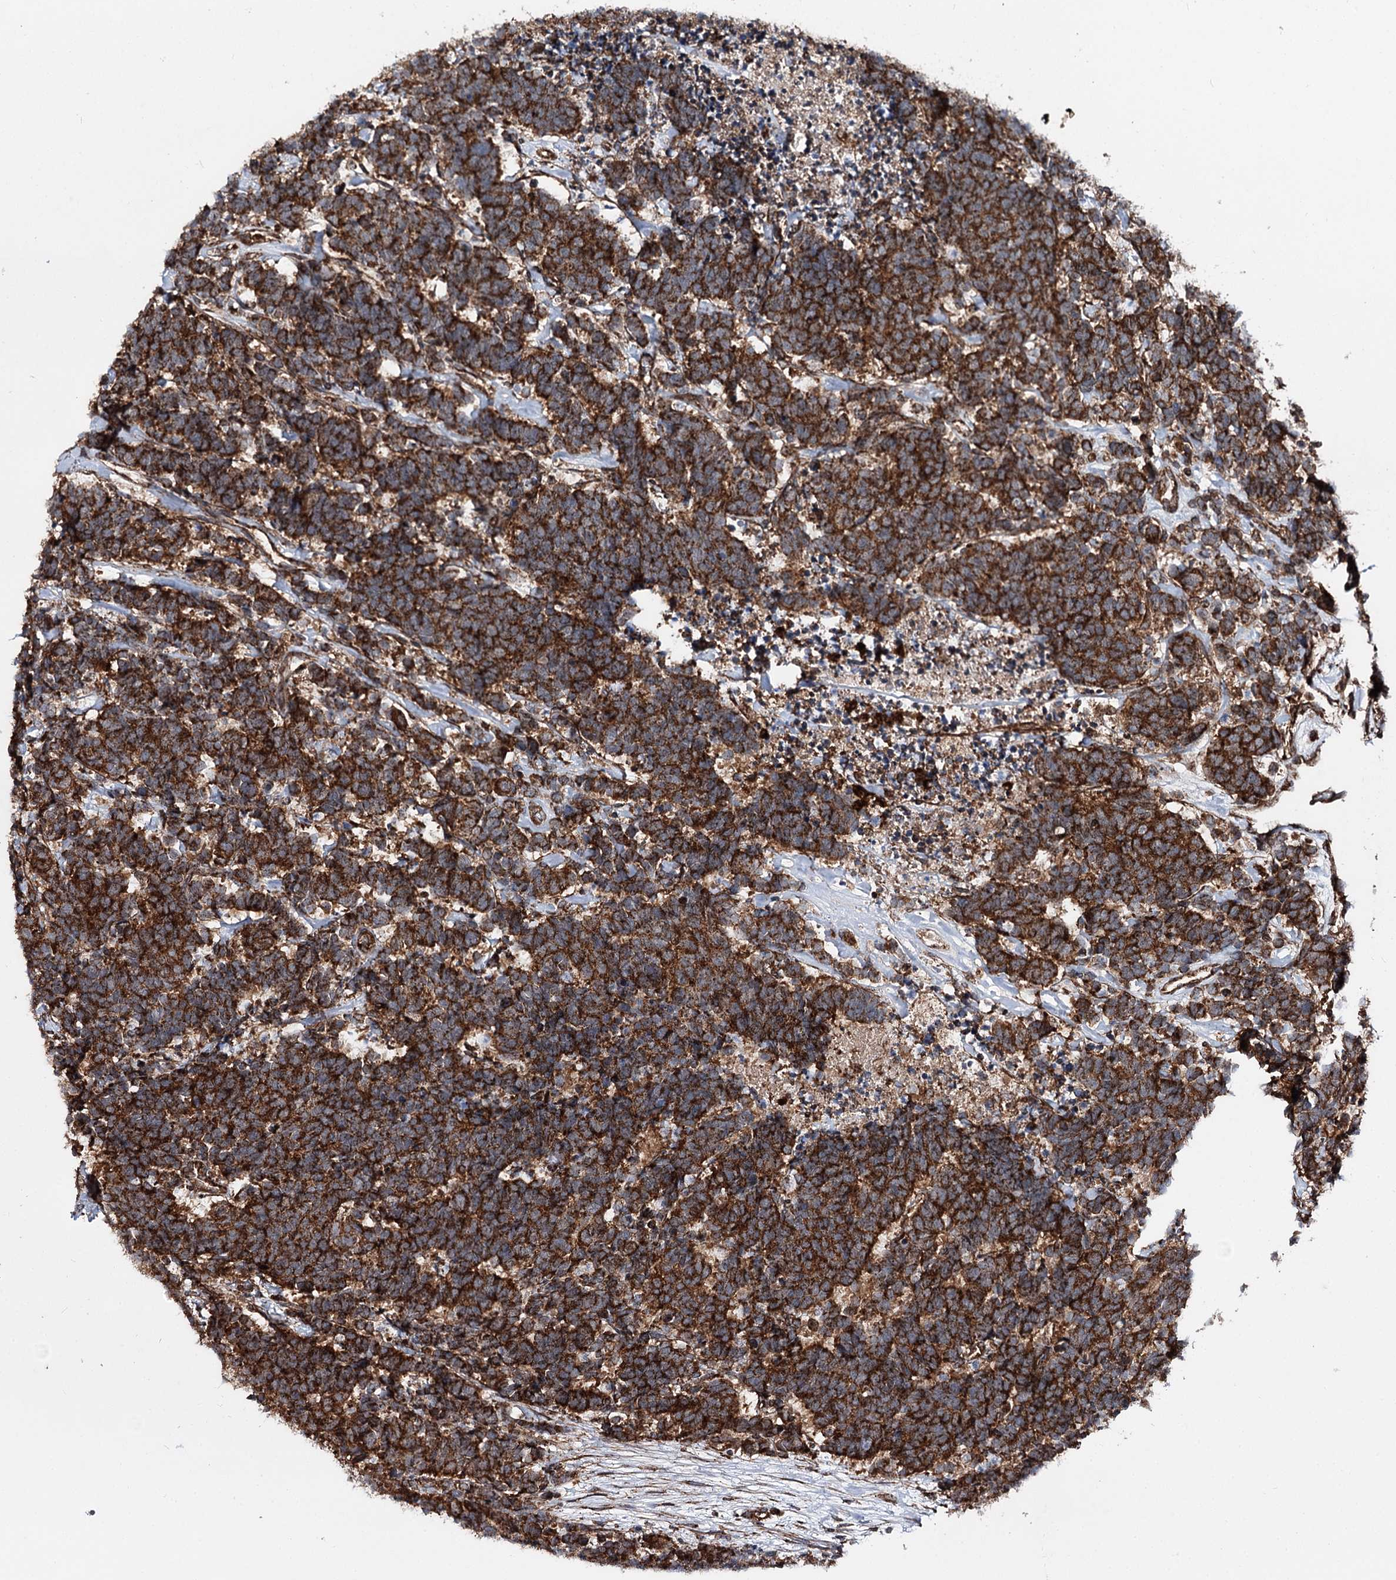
{"staining": {"intensity": "strong", "quantity": ">75%", "location": "cytoplasmic/membranous"}, "tissue": "carcinoid", "cell_type": "Tumor cells", "image_type": "cancer", "snomed": [{"axis": "morphology", "description": "Carcinoma, NOS"}, {"axis": "morphology", "description": "Carcinoid, malignant, NOS"}, {"axis": "topography", "description": "Urinary bladder"}], "caption": "Immunohistochemical staining of carcinoma reveals high levels of strong cytoplasmic/membranous protein positivity in about >75% of tumor cells.", "gene": "FGFR1OP2", "patient": {"sex": "male", "age": 57}}